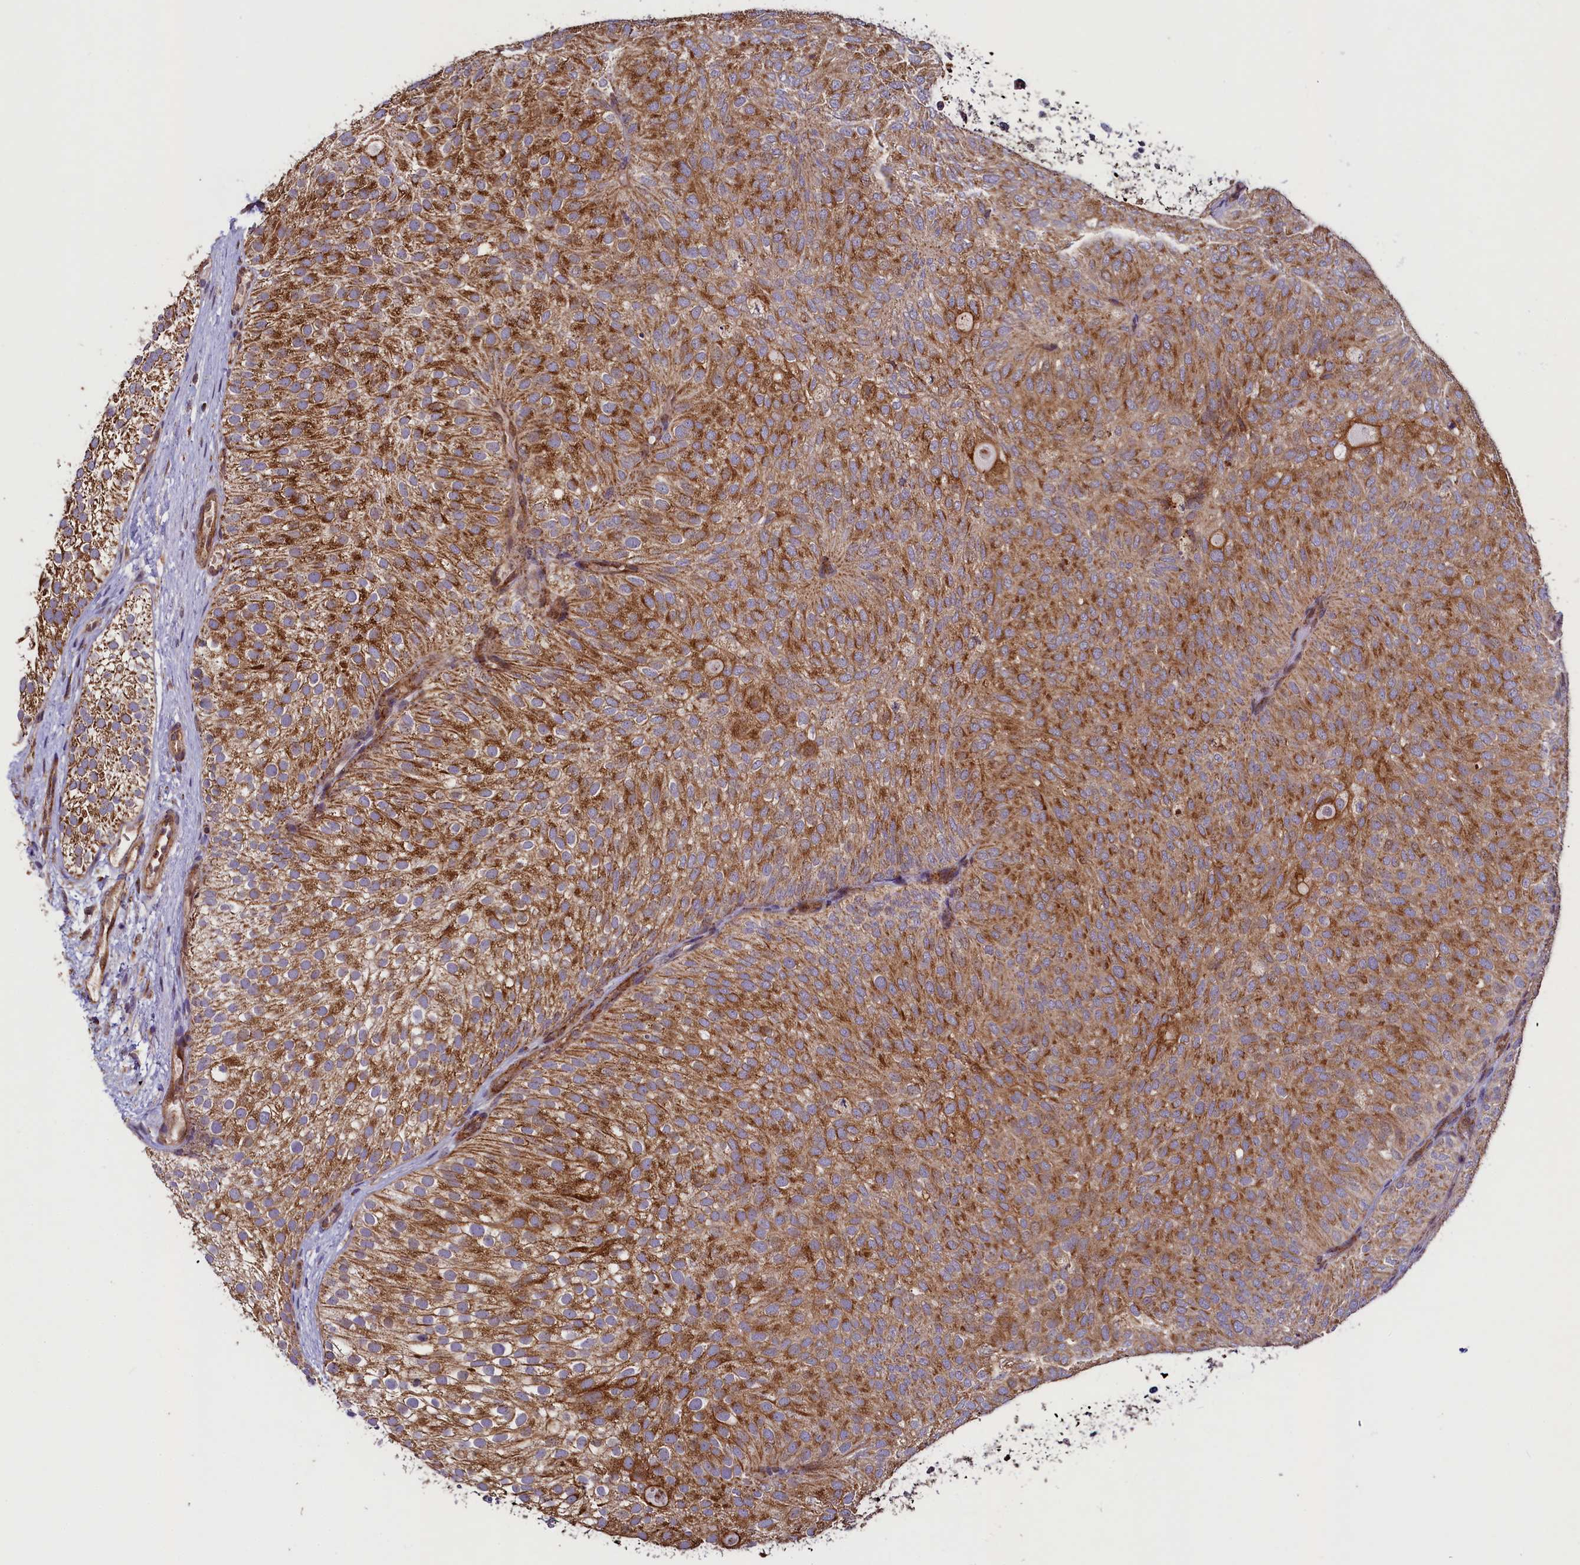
{"staining": {"intensity": "strong", "quantity": ">75%", "location": "cytoplasmic/membranous"}, "tissue": "urothelial cancer", "cell_type": "Tumor cells", "image_type": "cancer", "snomed": [{"axis": "morphology", "description": "Urothelial carcinoma, Low grade"}, {"axis": "topography", "description": "Urinary bladder"}], "caption": "Protein expression analysis of urothelial carcinoma (low-grade) demonstrates strong cytoplasmic/membranous staining in approximately >75% of tumor cells.", "gene": "ZNF577", "patient": {"sex": "male", "age": 78}}